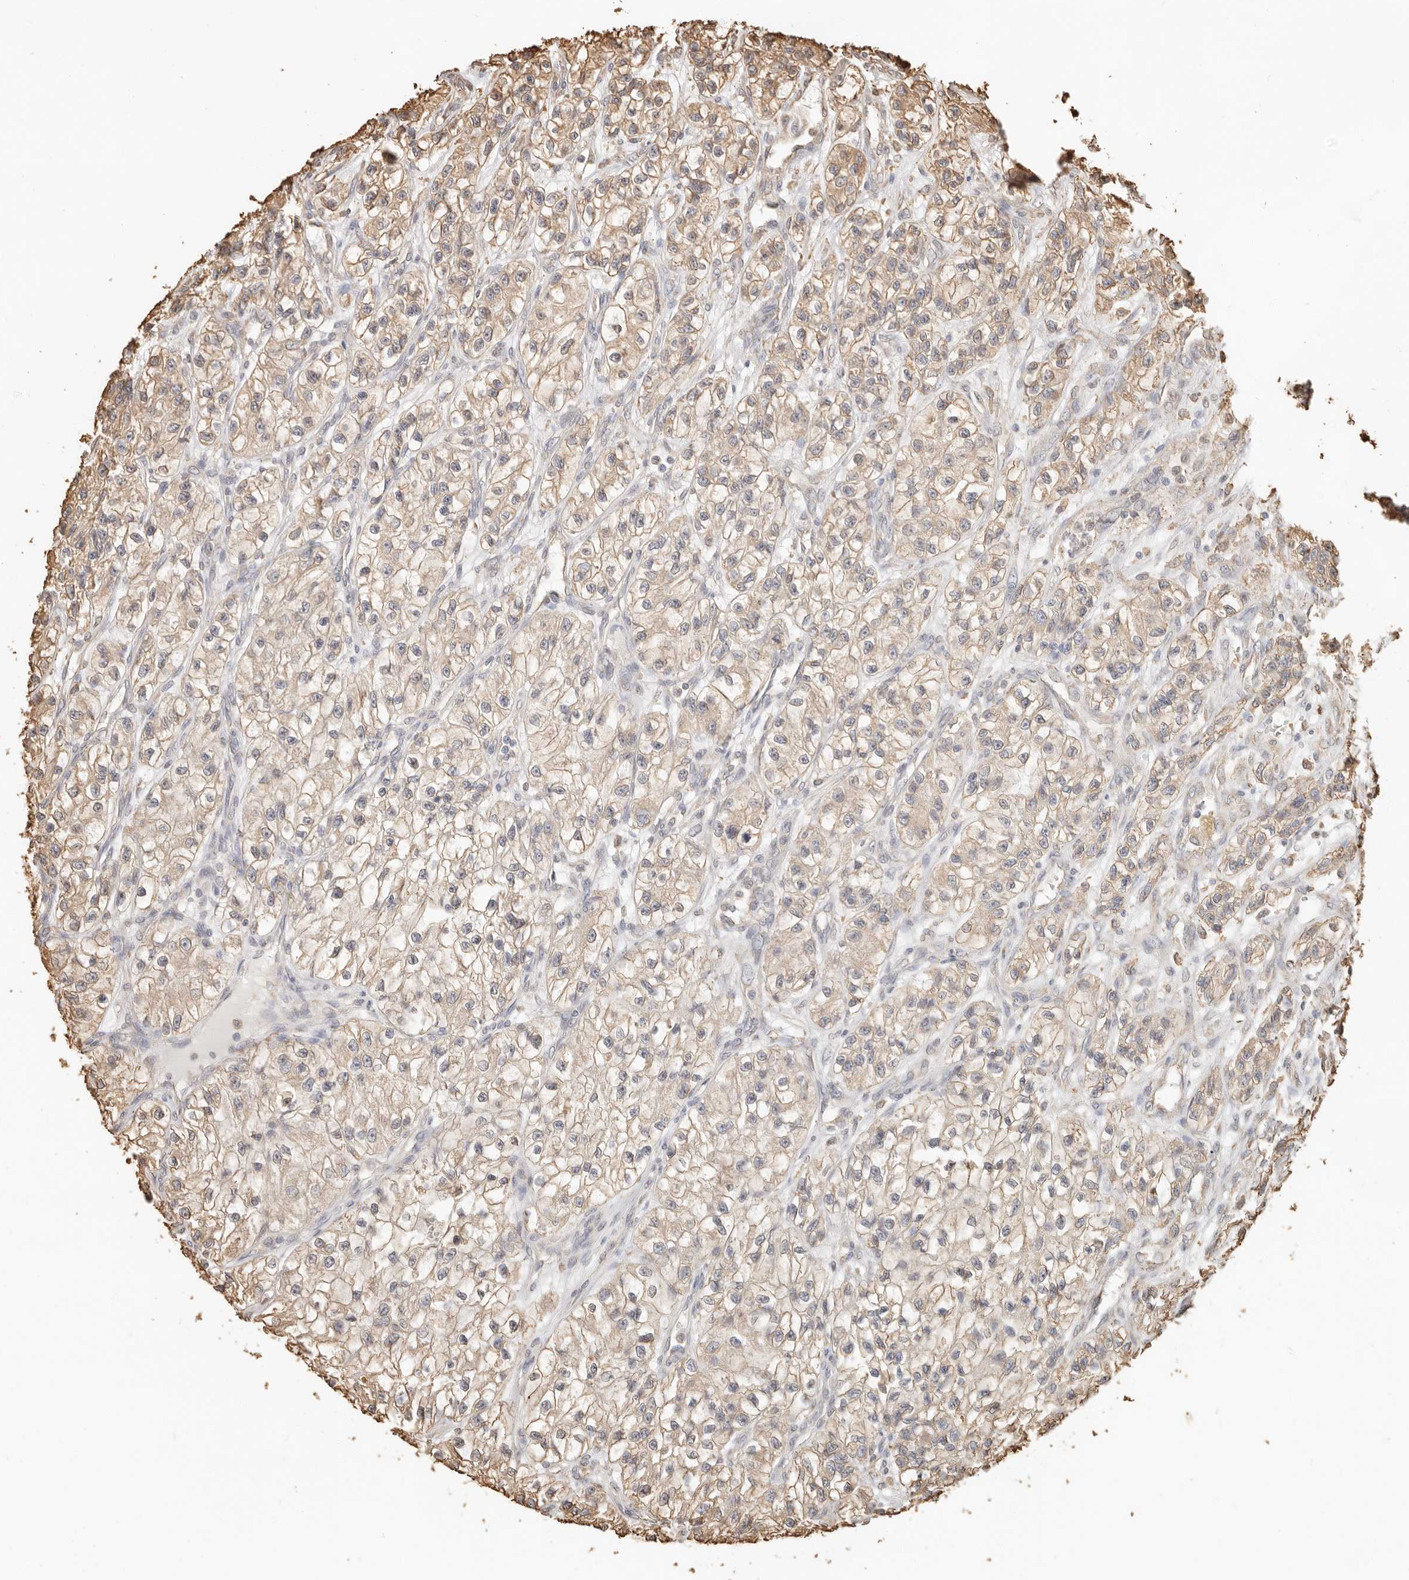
{"staining": {"intensity": "weak", "quantity": ">75%", "location": "cytoplasmic/membranous"}, "tissue": "renal cancer", "cell_type": "Tumor cells", "image_type": "cancer", "snomed": [{"axis": "morphology", "description": "Adenocarcinoma, NOS"}, {"axis": "topography", "description": "Kidney"}], "caption": "Protein expression analysis of human renal cancer reveals weak cytoplasmic/membranous expression in about >75% of tumor cells.", "gene": "ARHGEF10L", "patient": {"sex": "female", "age": 57}}